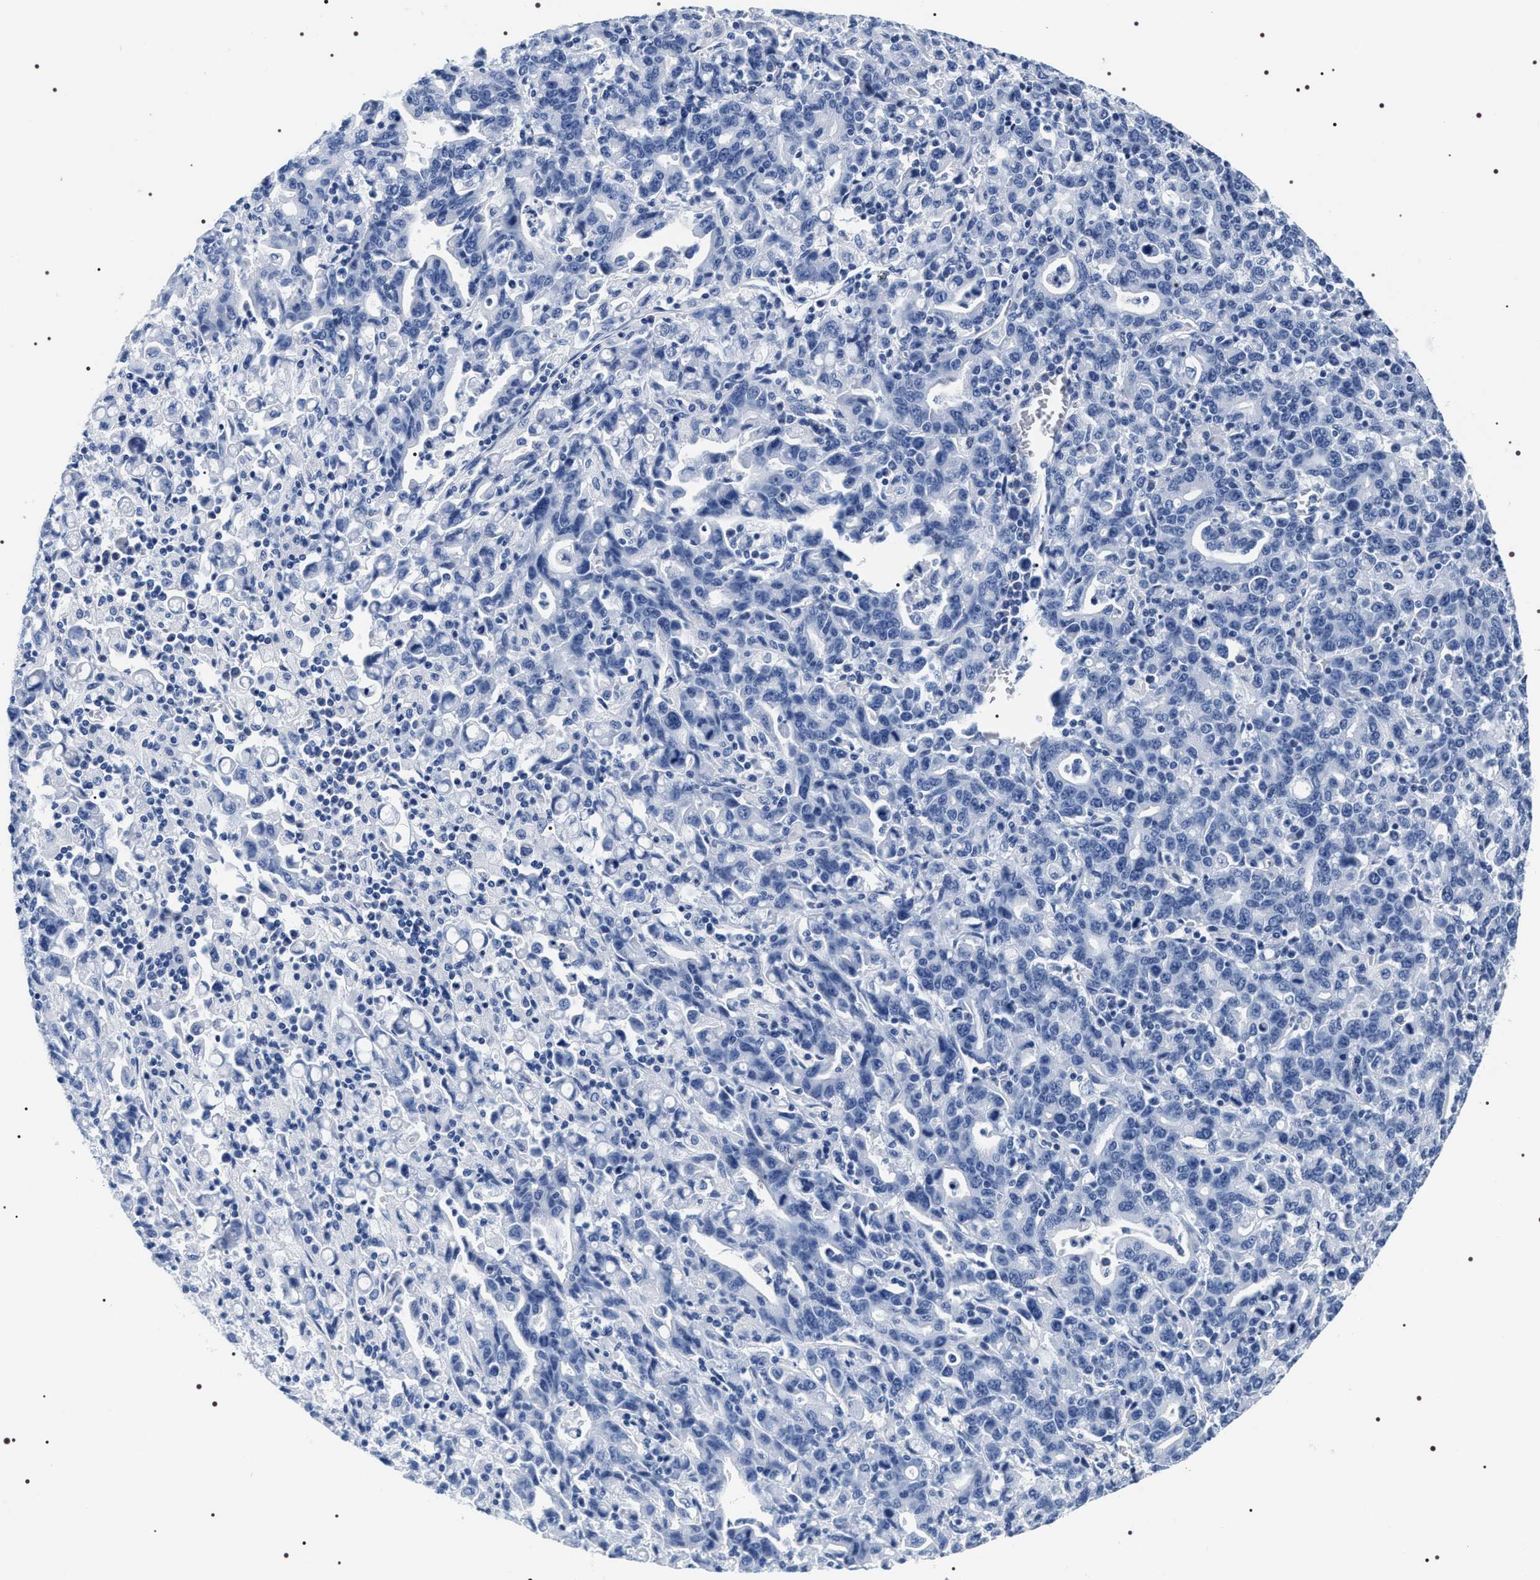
{"staining": {"intensity": "negative", "quantity": "none", "location": "none"}, "tissue": "stomach cancer", "cell_type": "Tumor cells", "image_type": "cancer", "snomed": [{"axis": "morphology", "description": "Adenocarcinoma, NOS"}, {"axis": "topography", "description": "Stomach, upper"}], "caption": "Stomach cancer (adenocarcinoma) stained for a protein using immunohistochemistry displays no expression tumor cells.", "gene": "ADH4", "patient": {"sex": "male", "age": 69}}